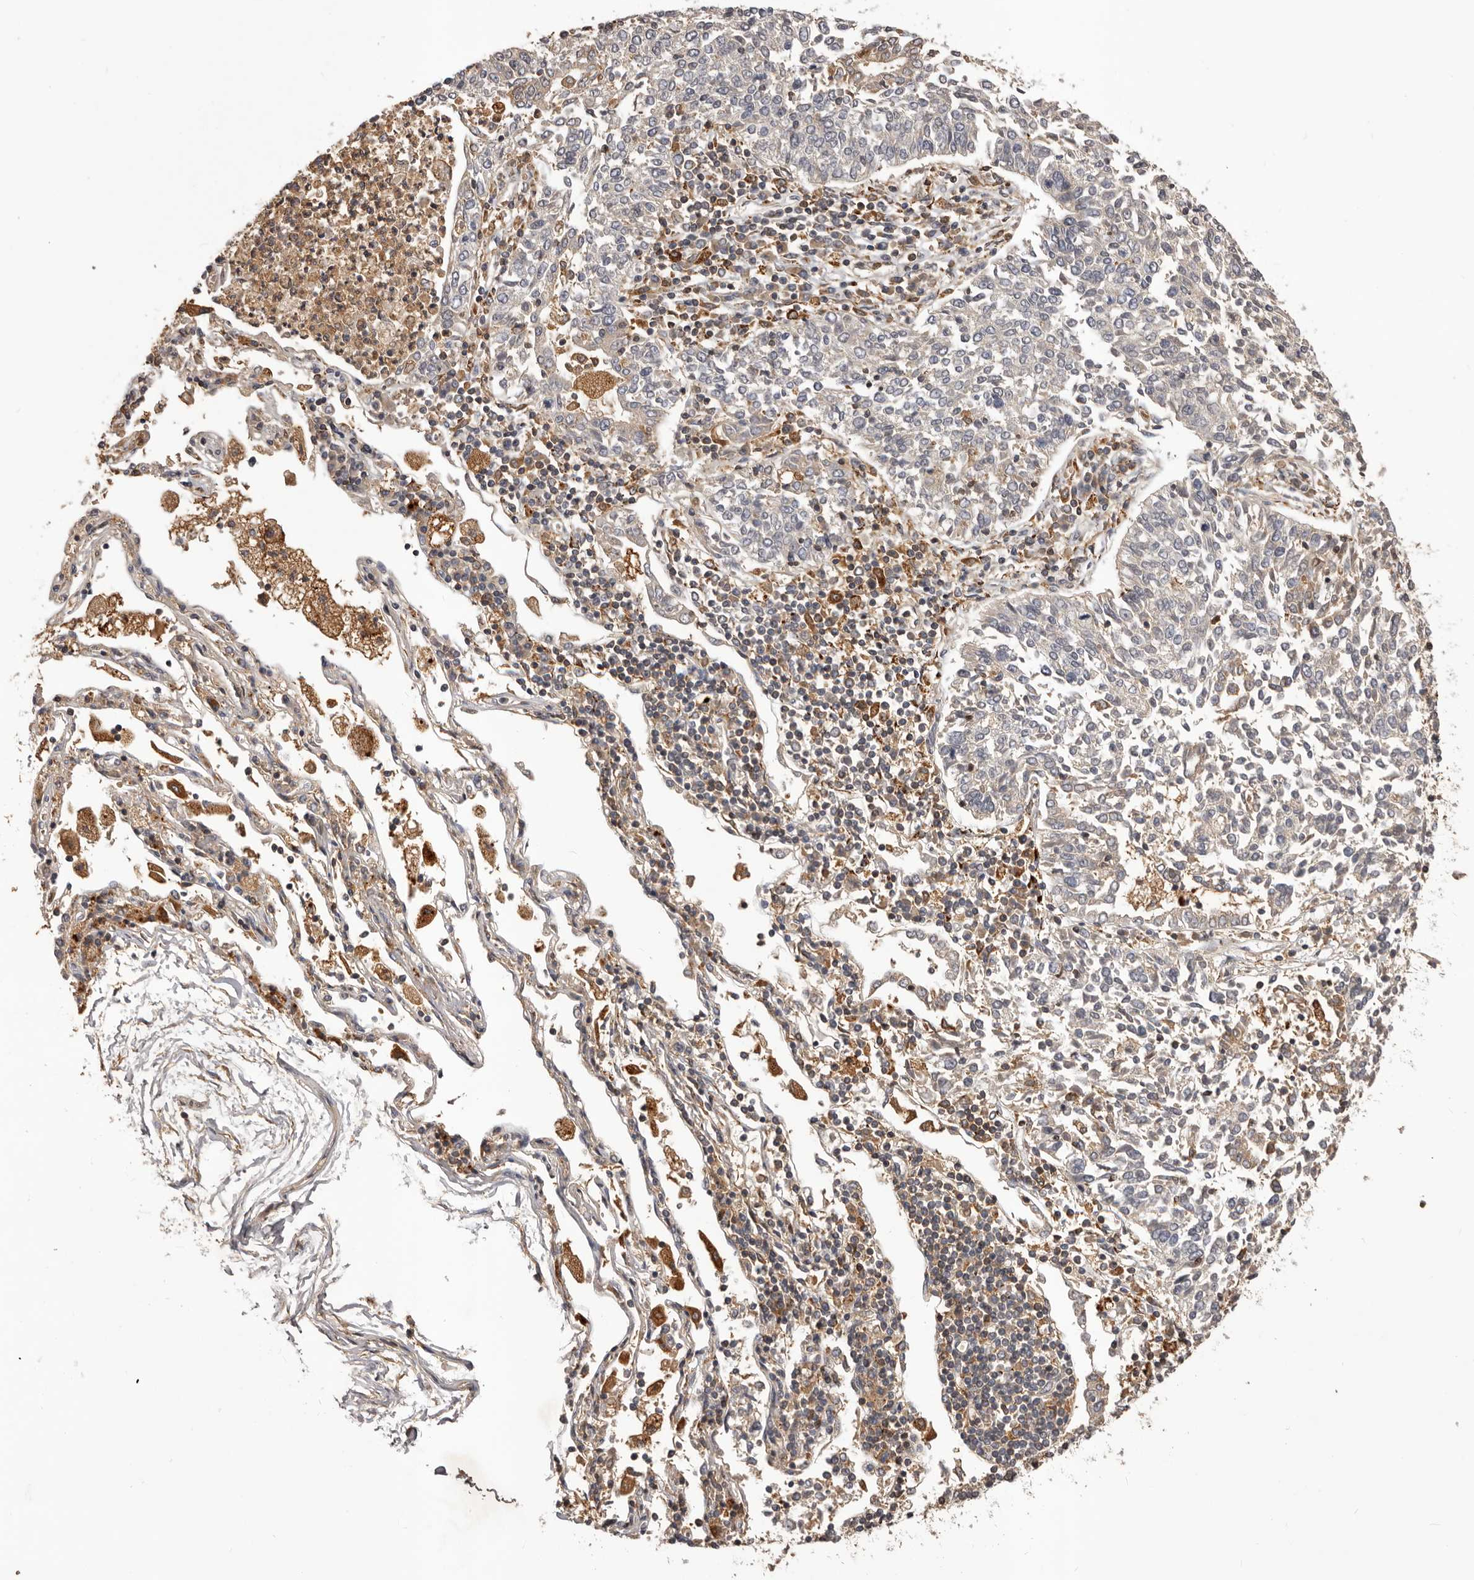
{"staining": {"intensity": "negative", "quantity": "none", "location": "none"}, "tissue": "lung cancer", "cell_type": "Tumor cells", "image_type": "cancer", "snomed": [{"axis": "morphology", "description": "Normal tissue, NOS"}, {"axis": "morphology", "description": "Squamous cell carcinoma, NOS"}, {"axis": "topography", "description": "Cartilage tissue"}, {"axis": "topography", "description": "Lung"}, {"axis": "topography", "description": "Peripheral nerve tissue"}], "caption": "Tumor cells are negative for brown protein staining in squamous cell carcinoma (lung). The staining was performed using DAB to visualize the protein expression in brown, while the nuclei were stained in blue with hematoxylin (Magnification: 20x).", "gene": "GLIPR2", "patient": {"sex": "female", "age": 49}}